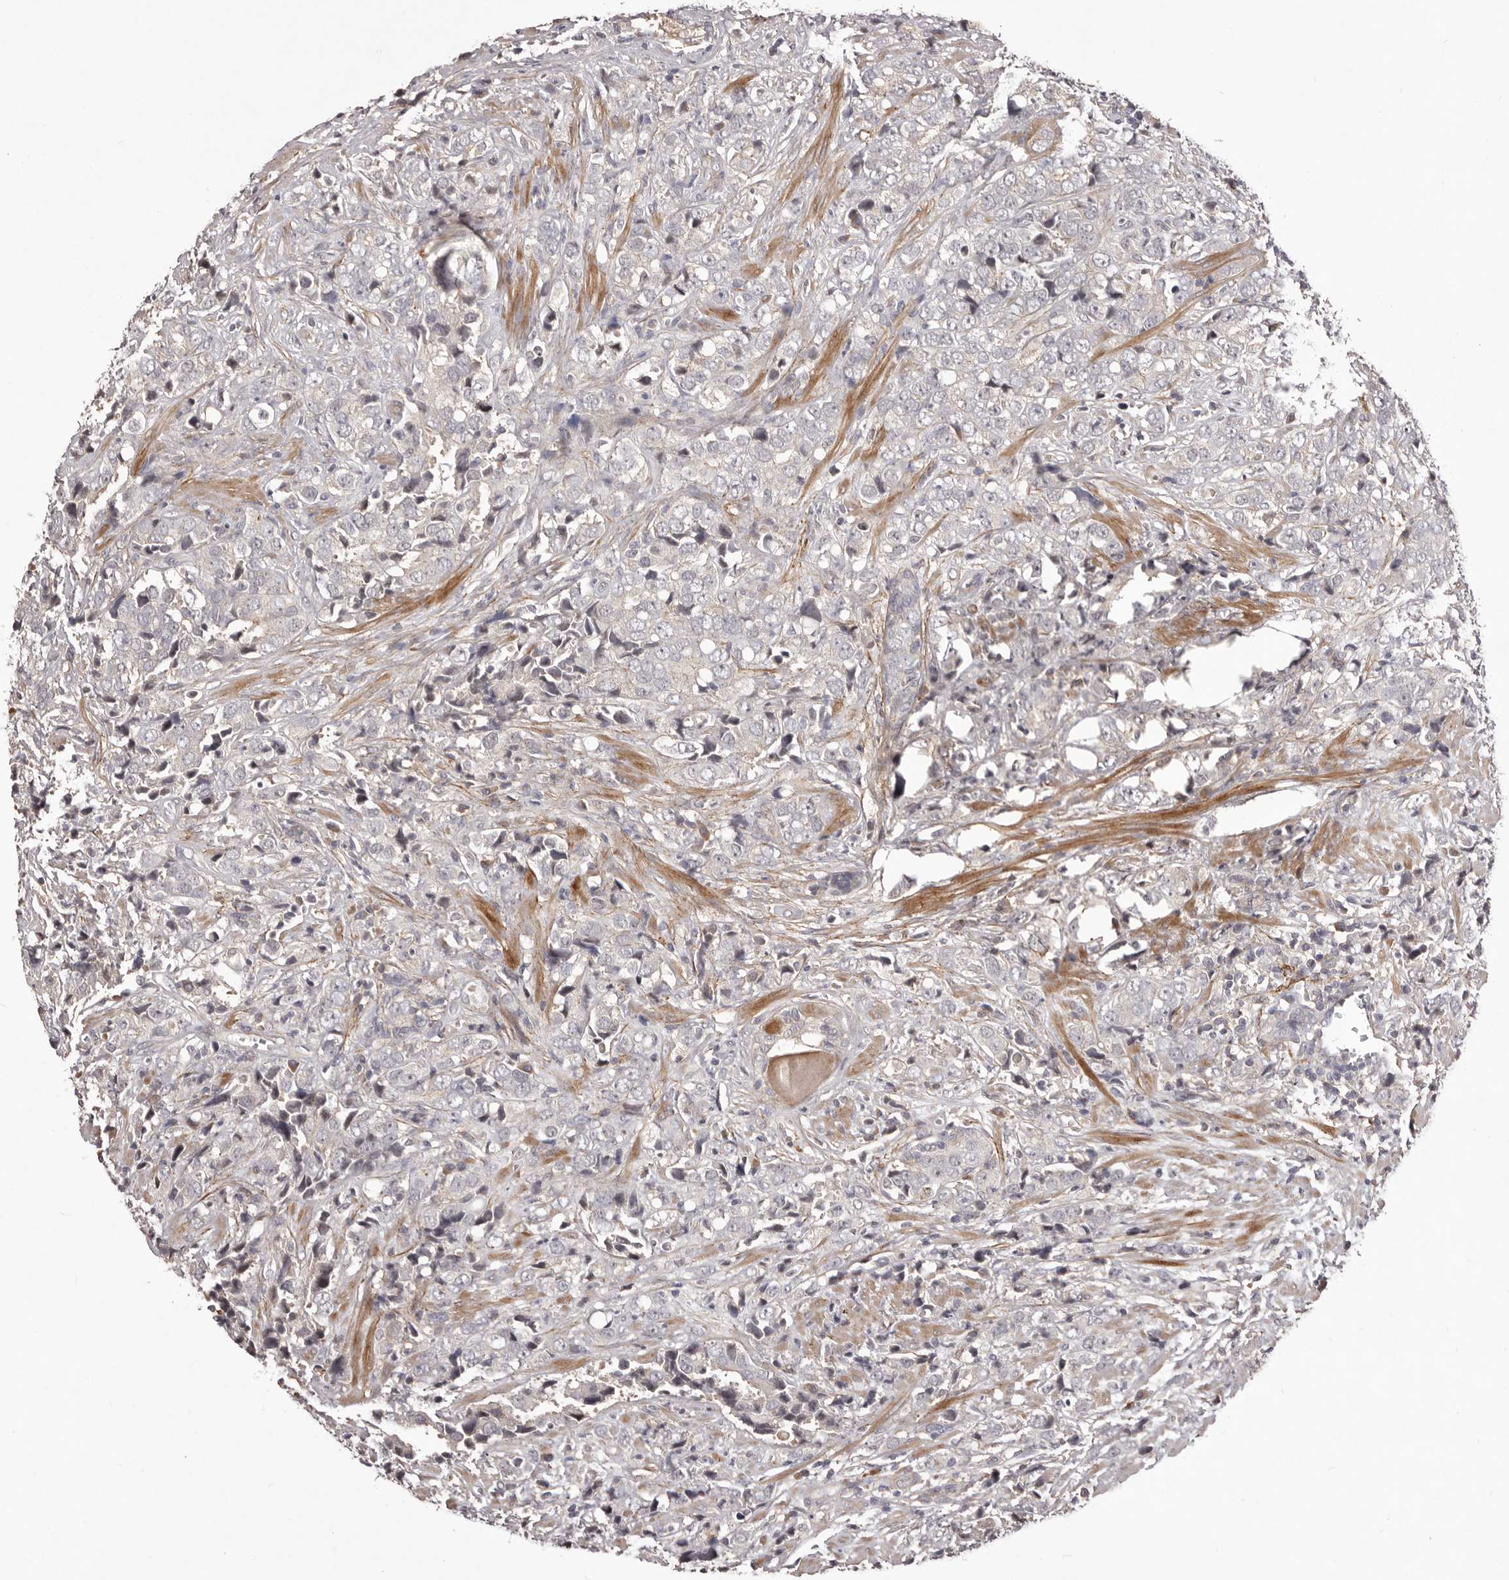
{"staining": {"intensity": "negative", "quantity": "none", "location": "none"}, "tissue": "prostate cancer", "cell_type": "Tumor cells", "image_type": "cancer", "snomed": [{"axis": "morphology", "description": "Adenocarcinoma, High grade"}, {"axis": "topography", "description": "Prostate"}], "caption": "Tumor cells are negative for protein expression in human high-grade adenocarcinoma (prostate).", "gene": "HBS1L", "patient": {"sex": "male", "age": 71}}